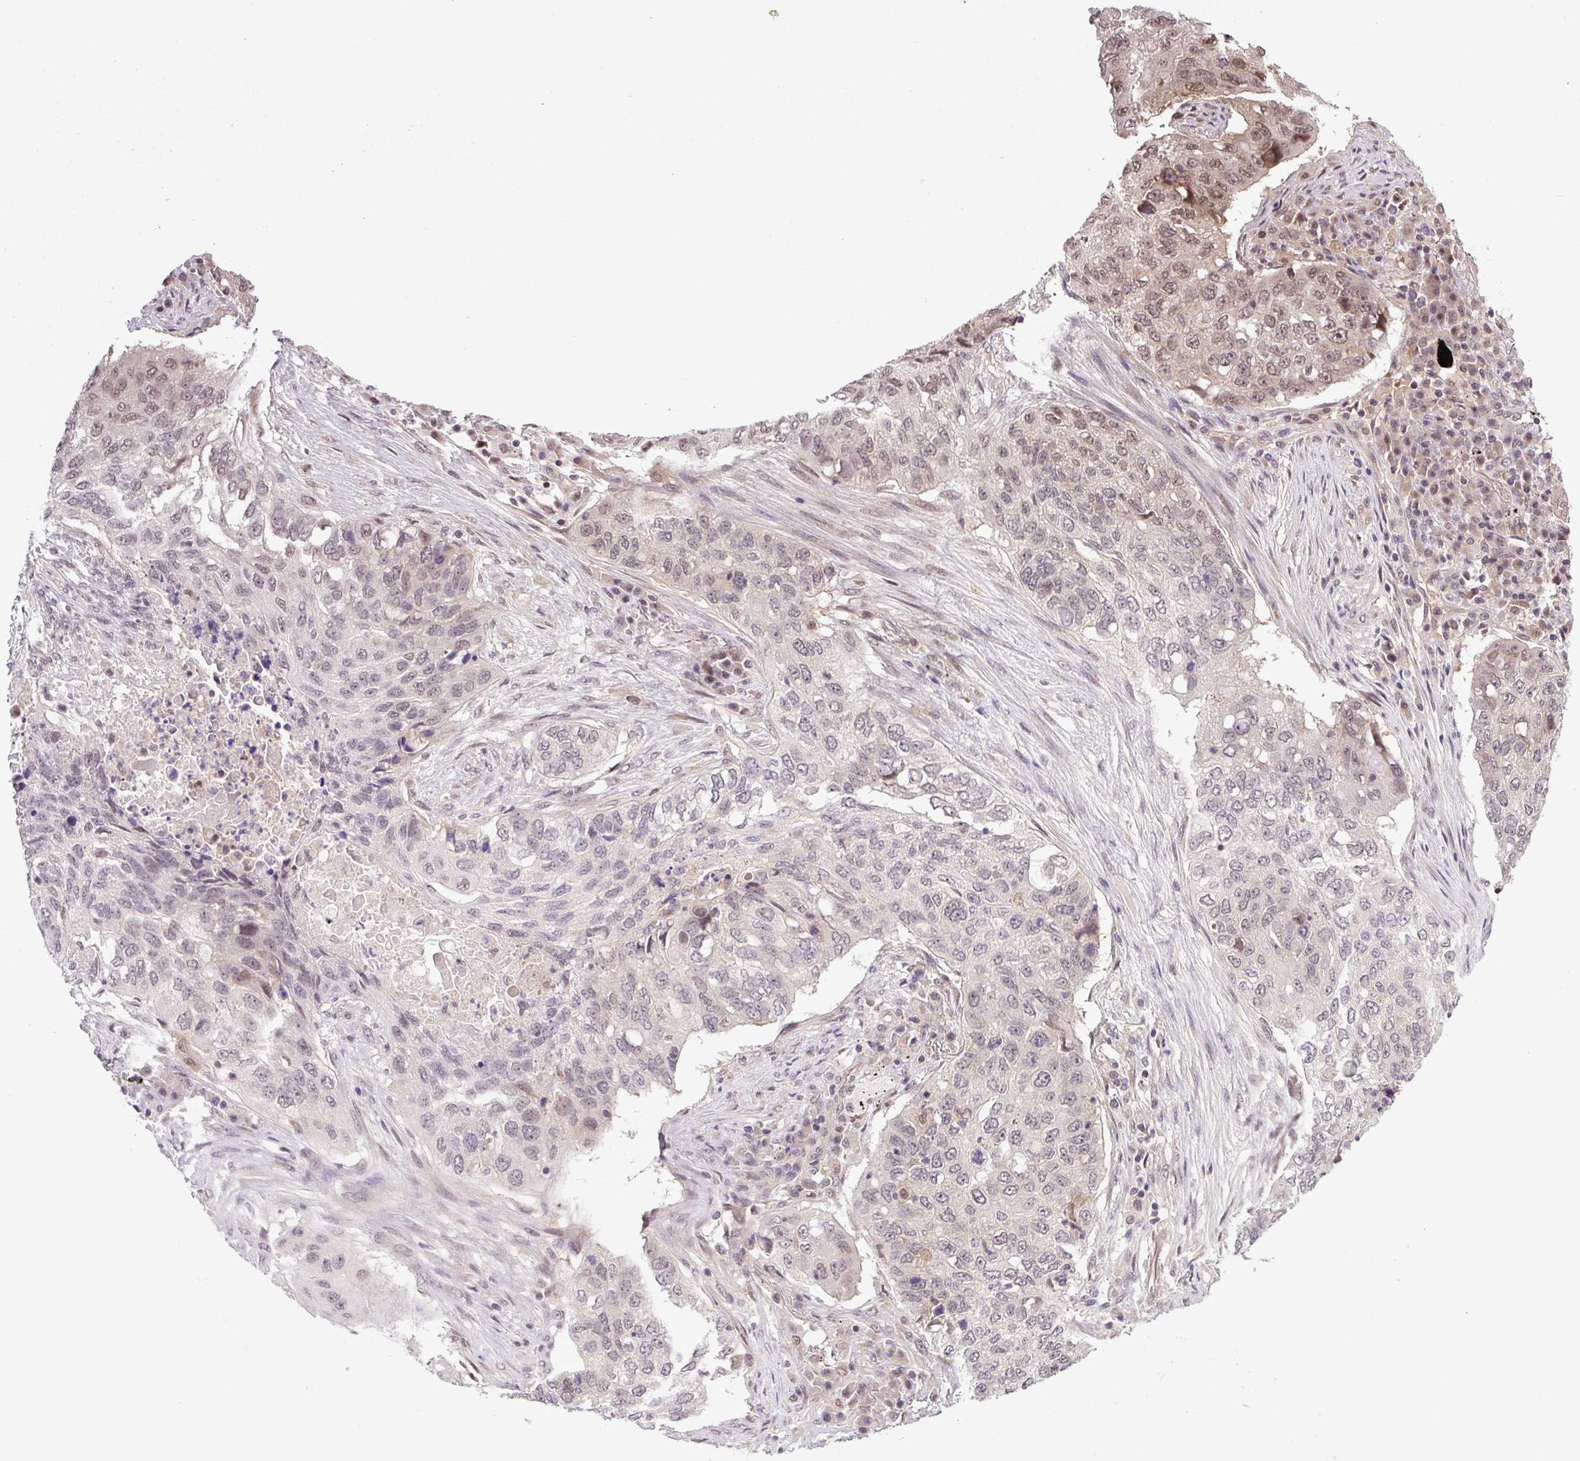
{"staining": {"intensity": "weak", "quantity": "<25%", "location": "nuclear"}, "tissue": "lung cancer", "cell_type": "Tumor cells", "image_type": "cancer", "snomed": [{"axis": "morphology", "description": "Squamous cell carcinoma, NOS"}, {"axis": "topography", "description": "Lung"}], "caption": "DAB immunohistochemical staining of human lung cancer (squamous cell carcinoma) displays no significant positivity in tumor cells.", "gene": "SGTA", "patient": {"sex": "female", "age": 63}}